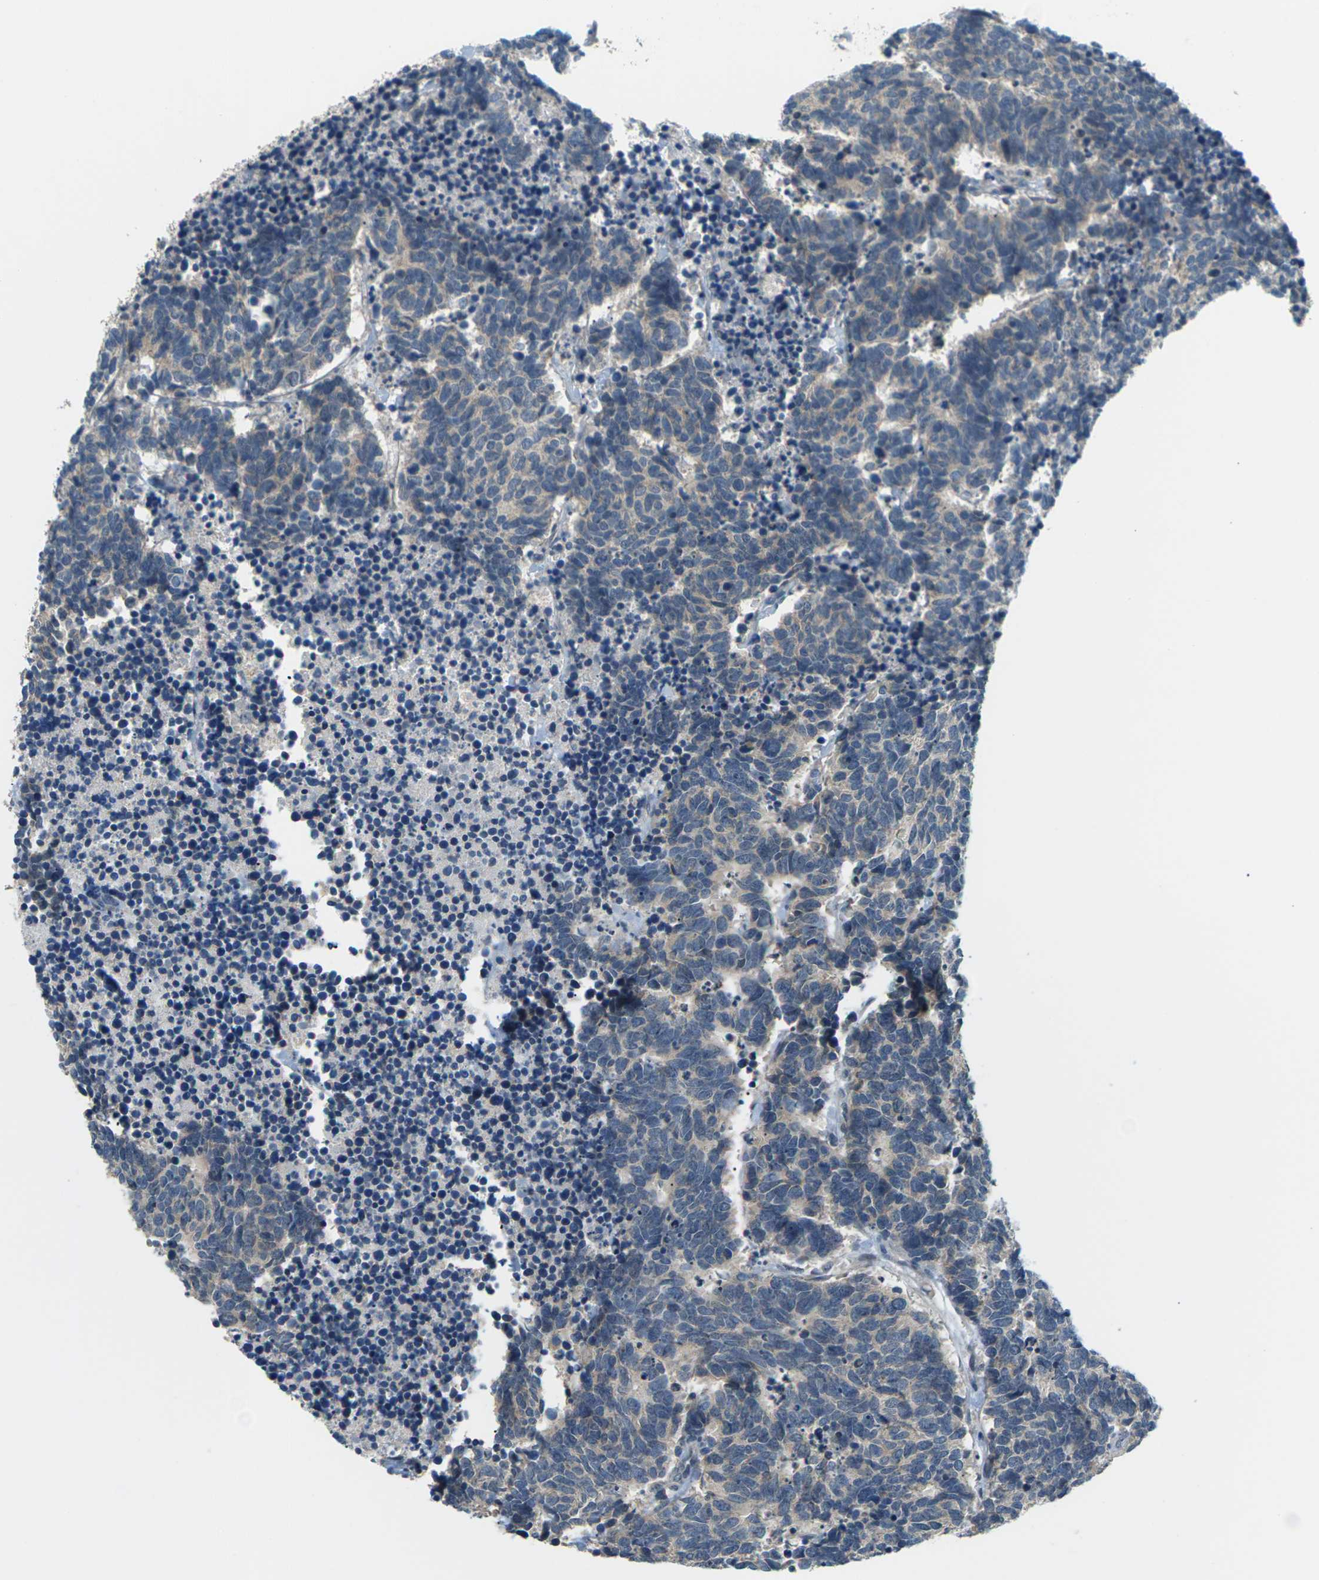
{"staining": {"intensity": "weak", "quantity": "<25%", "location": "cytoplasmic/membranous"}, "tissue": "carcinoid", "cell_type": "Tumor cells", "image_type": "cancer", "snomed": [{"axis": "morphology", "description": "Carcinoma, NOS"}, {"axis": "morphology", "description": "Carcinoid, malignant, NOS"}, {"axis": "topography", "description": "Urinary bladder"}], "caption": "Carcinoid (malignant) was stained to show a protein in brown. There is no significant staining in tumor cells.", "gene": "SLC13A3", "patient": {"sex": "male", "age": 57}}